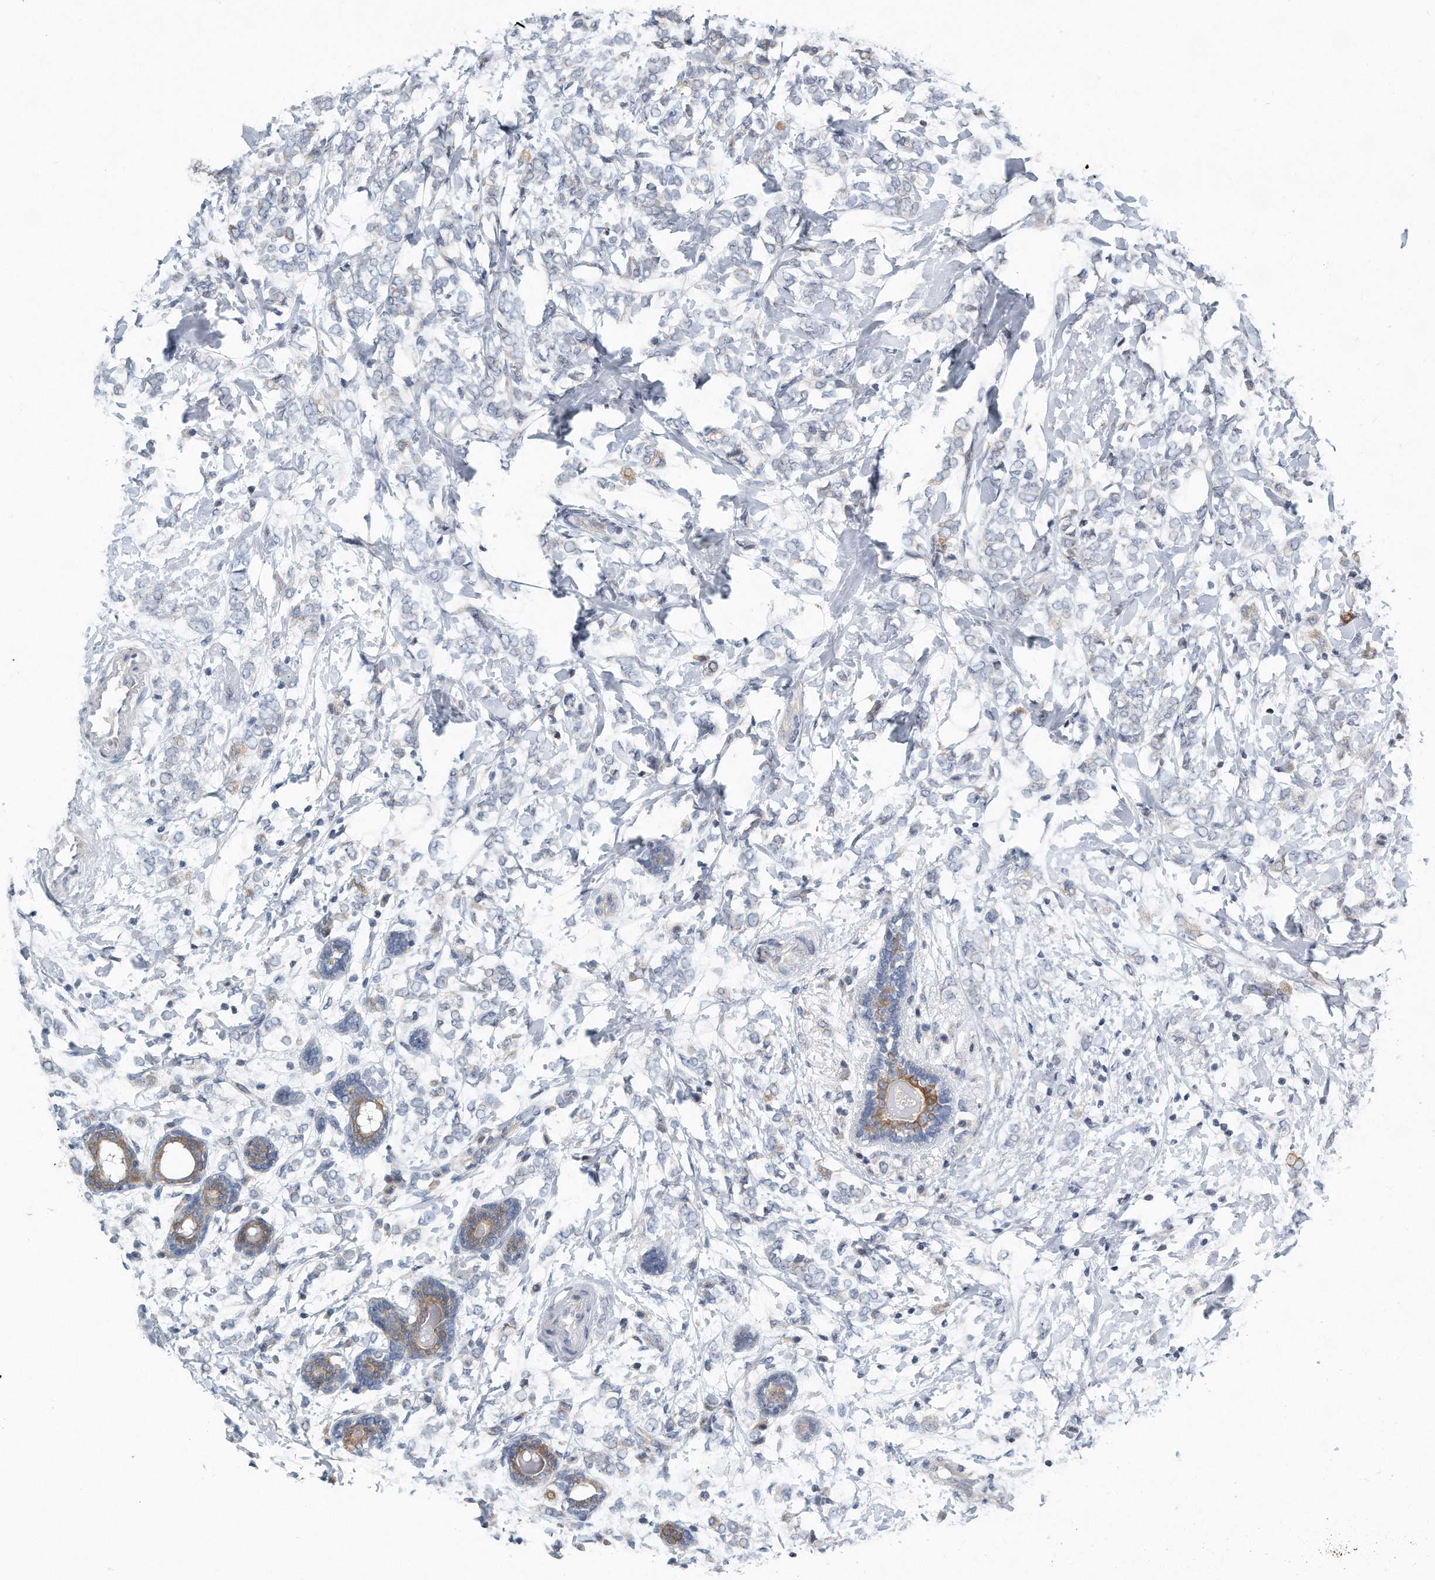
{"staining": {"intensity": "negative", "quantity": "none", "location": "none"}, "tissue": "breast cancer", "cell_type": "Tumor cells", "image_type": "cancer", "snomed": [{"axis": "morphology", "description": "Normal tissue, NOS"}, {"axis": "morphology", "description": "Lobular carcinoma"}, {"axis": "topography", "description": "Breast"}], "caption": "Tumor cells are negative for protein expression in human lobular carcinoma (breast). Nuclei are stained in blue.", "gene": "VLDLR", "patient": {"sex": "female", "age": 47}}